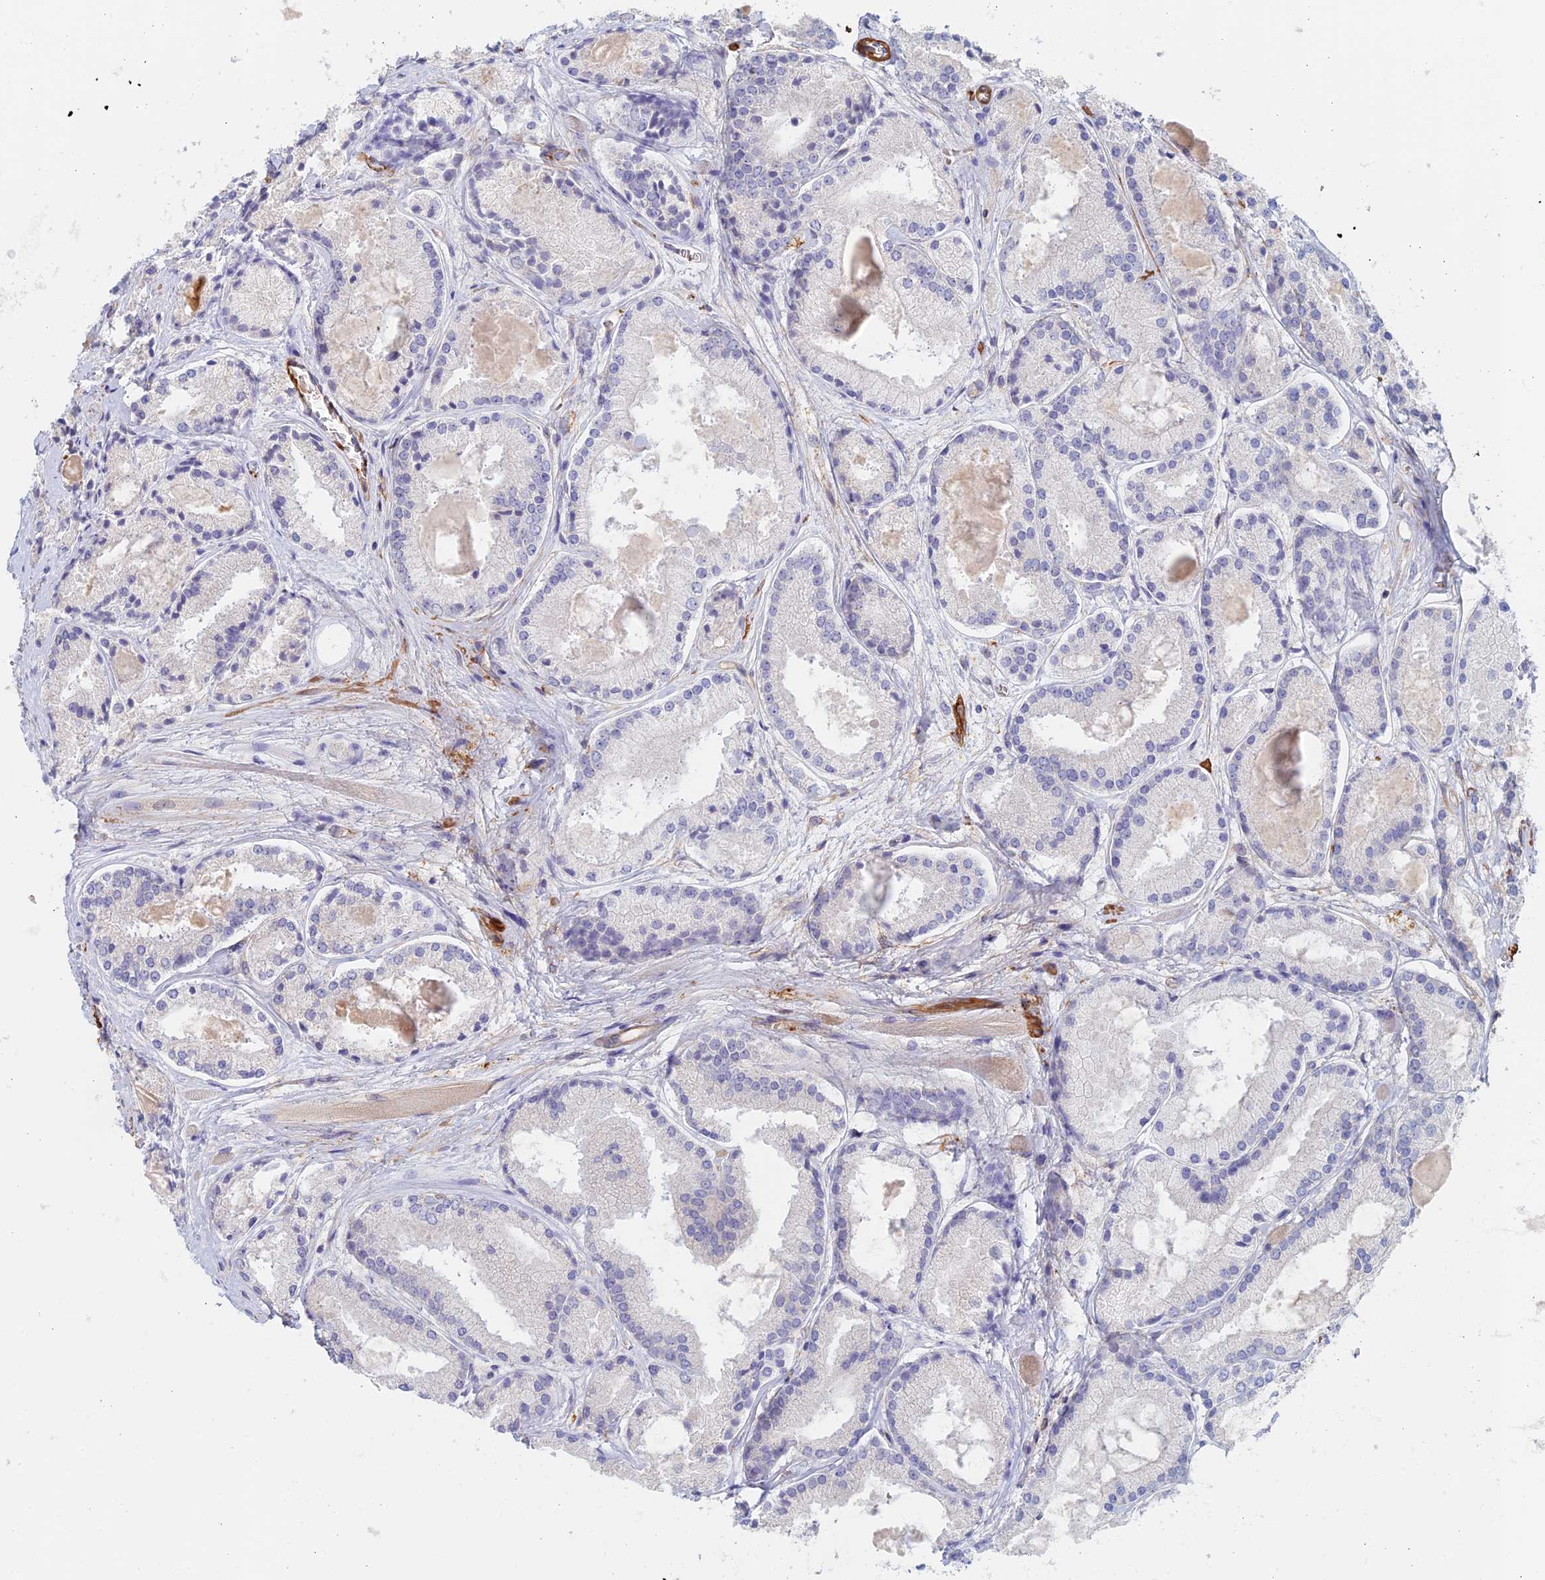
{"staining": {"intensity": "negative", "quantity": "none", "location": "none"}, "tissue": "prostate cancer", "cell_type": "Tumor cells", "image_type": "cancer", "snomed": [{"axis": "morphology", "description": "Adenocarcinoma, High grade"}, {"axis": "topography", "description": "Prostate"}], "caption": "Immunohistochemistry of human prostate cancer reveals no staining in tumor cells. The staining is performed using DAB (3,3'-diaminobenzidine) brown chromogen with nuclei counter-stained in using hematoxylin.", "gene": "PAK4", "patient": {"sex": "male", "age": 67}}